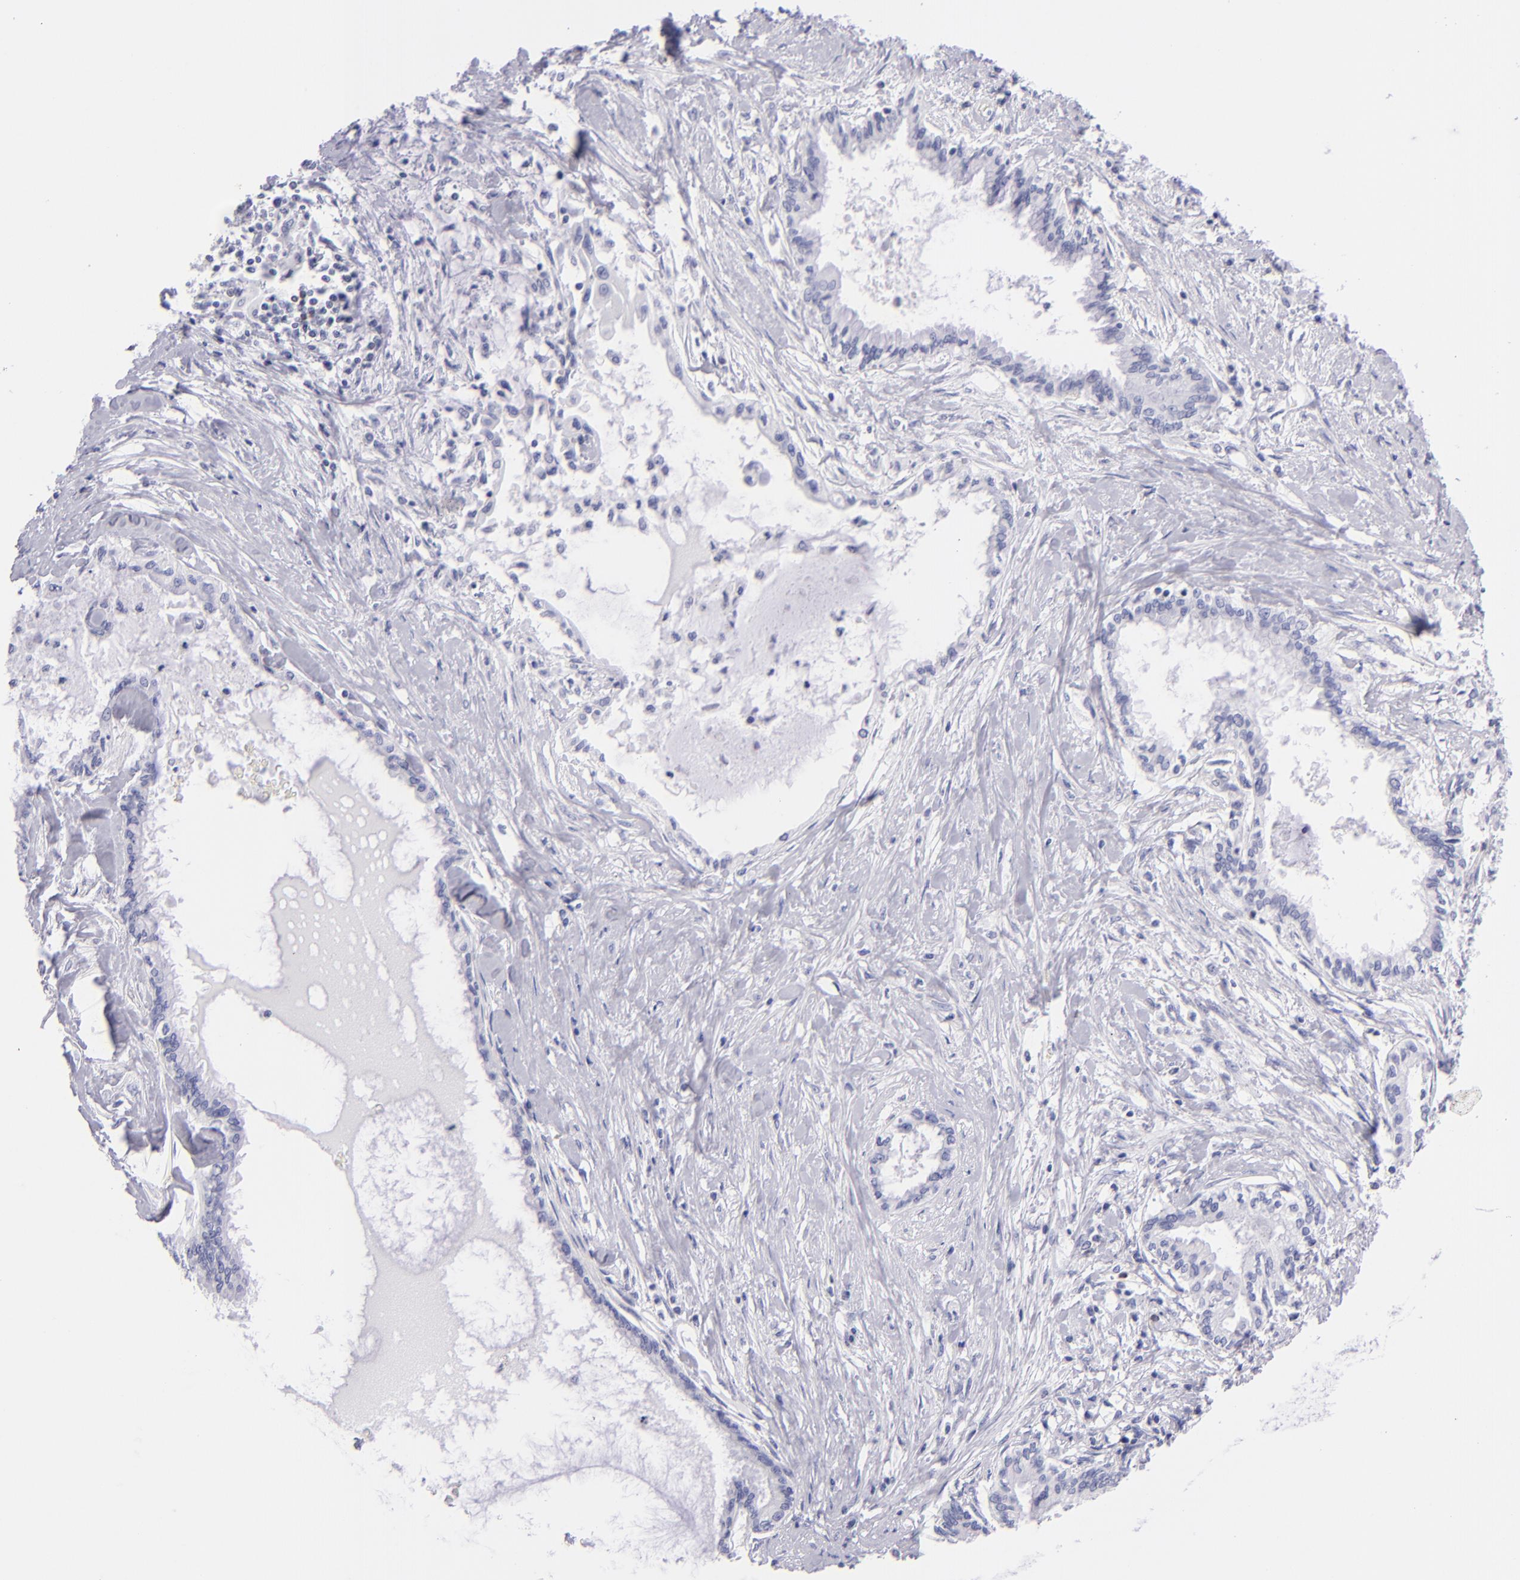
{"staining": {"intensity": "negative", "quantity": "none", "location": "none"}, "tissue": "pancreatic cancer", "cell_type": "Tumor cells", "image_type": "cancer", "snomed": [{"axis": "morphology", "description": "Adenocarcinoma, NOS"}, {"axis": "topography", "description": "Pancreas"}], "caption": "High magnification brightfield microscopy of adenocarcinoma (pancreatic) stained with DAB (brown) and counterstained with hematoxylin (blue): tumor cells show no significant positivity.", "gene": "PRF1", "patient": {"sex": "female", "age": 64}}